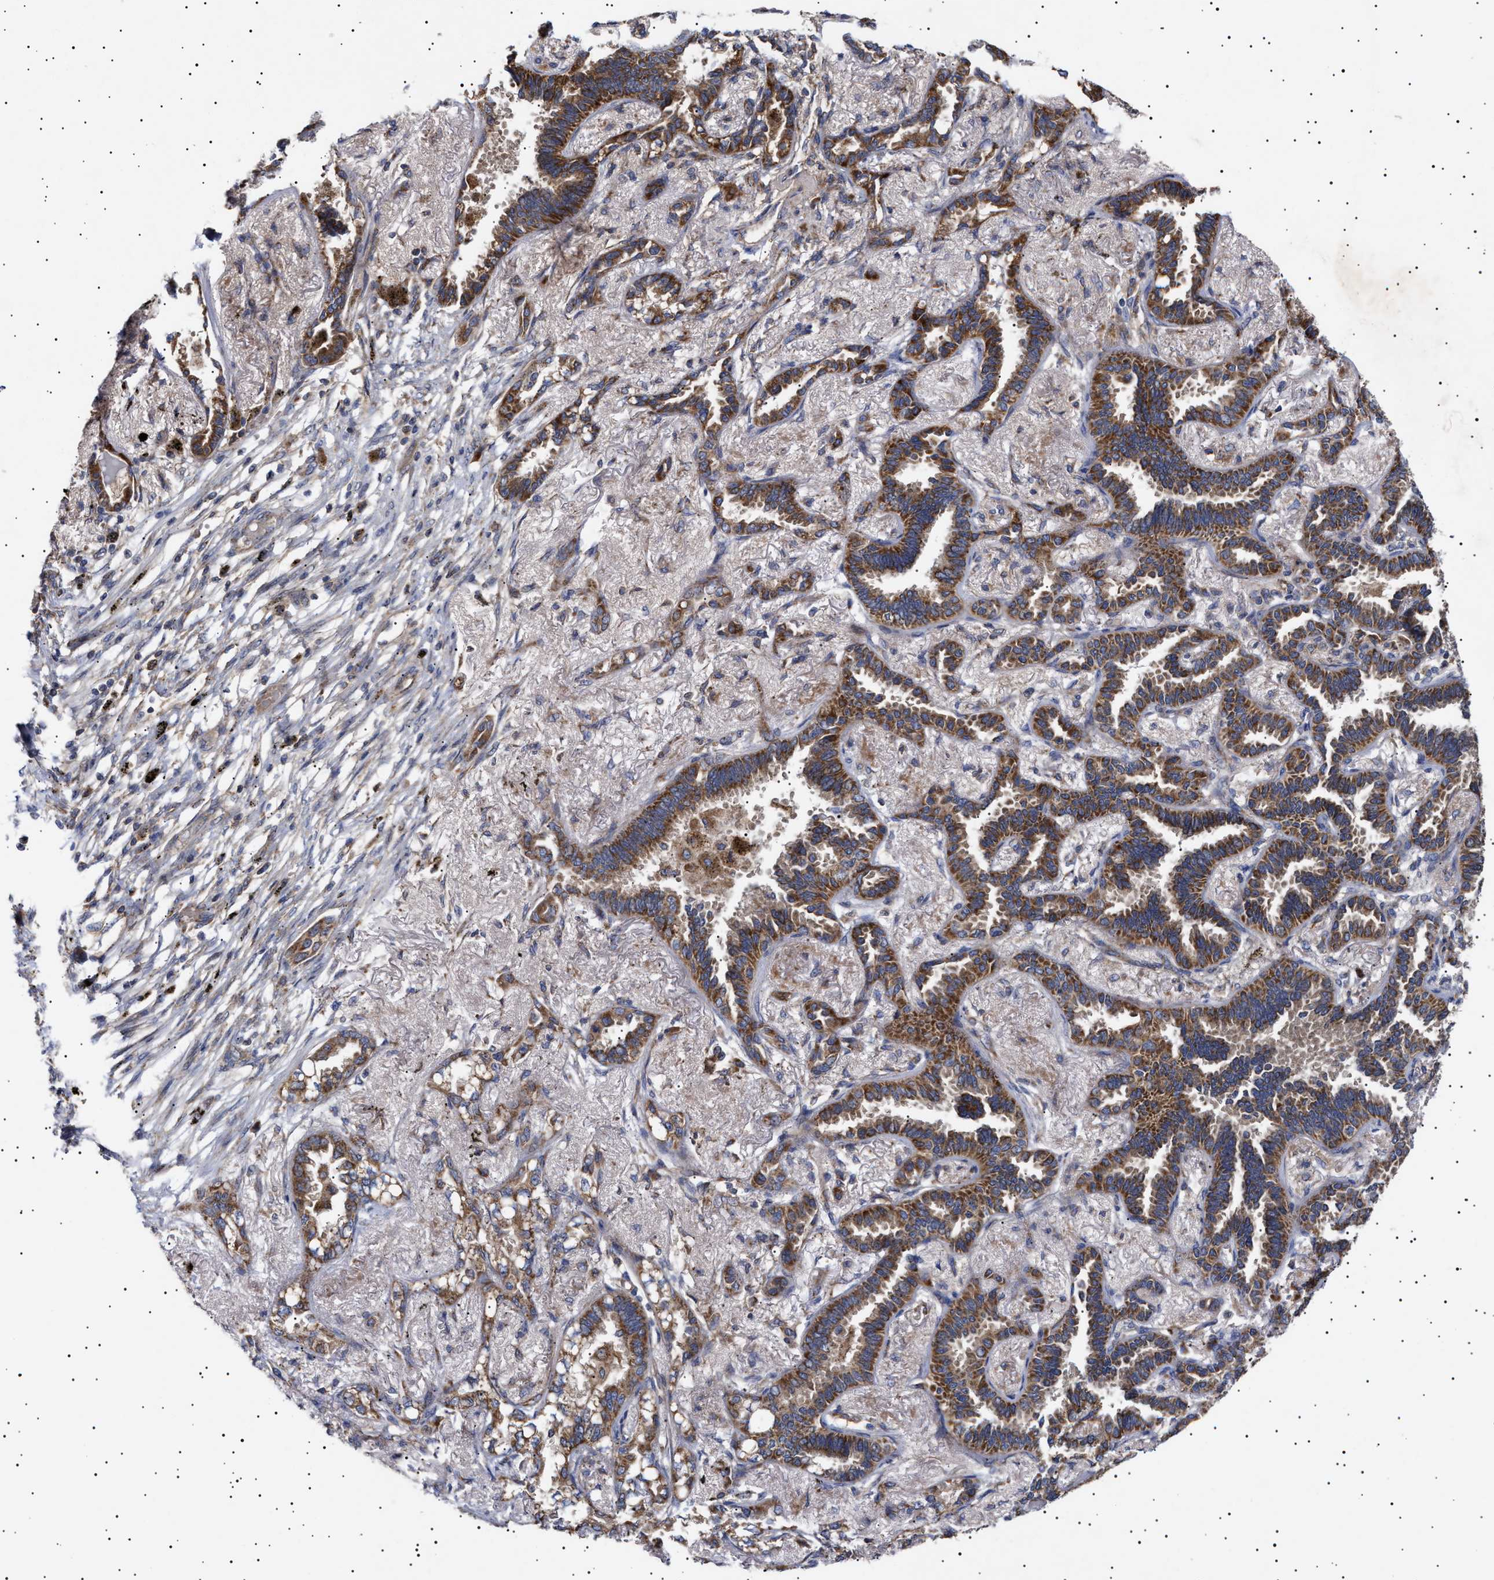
{"staining": {"intensity": "strong", "quantity": ">75%", "location": "cytoplasmic/membranous"}, "tissue": "lung cancer", "cell_type": "Tumor cells", "image_type": "cancer", "snomed": [{"axis": "morphology", "description": "Adenocarcinoma, NOS"}, {"axis": "topography", "description": "Lung"}], "caption": "Strong cytoplasmic/membranous protein expression is present in about >75% of tumor cells in lung adenocarcinoma.", "gene": "MRPL10", "patient": {"sex": "male", "age": 59}}